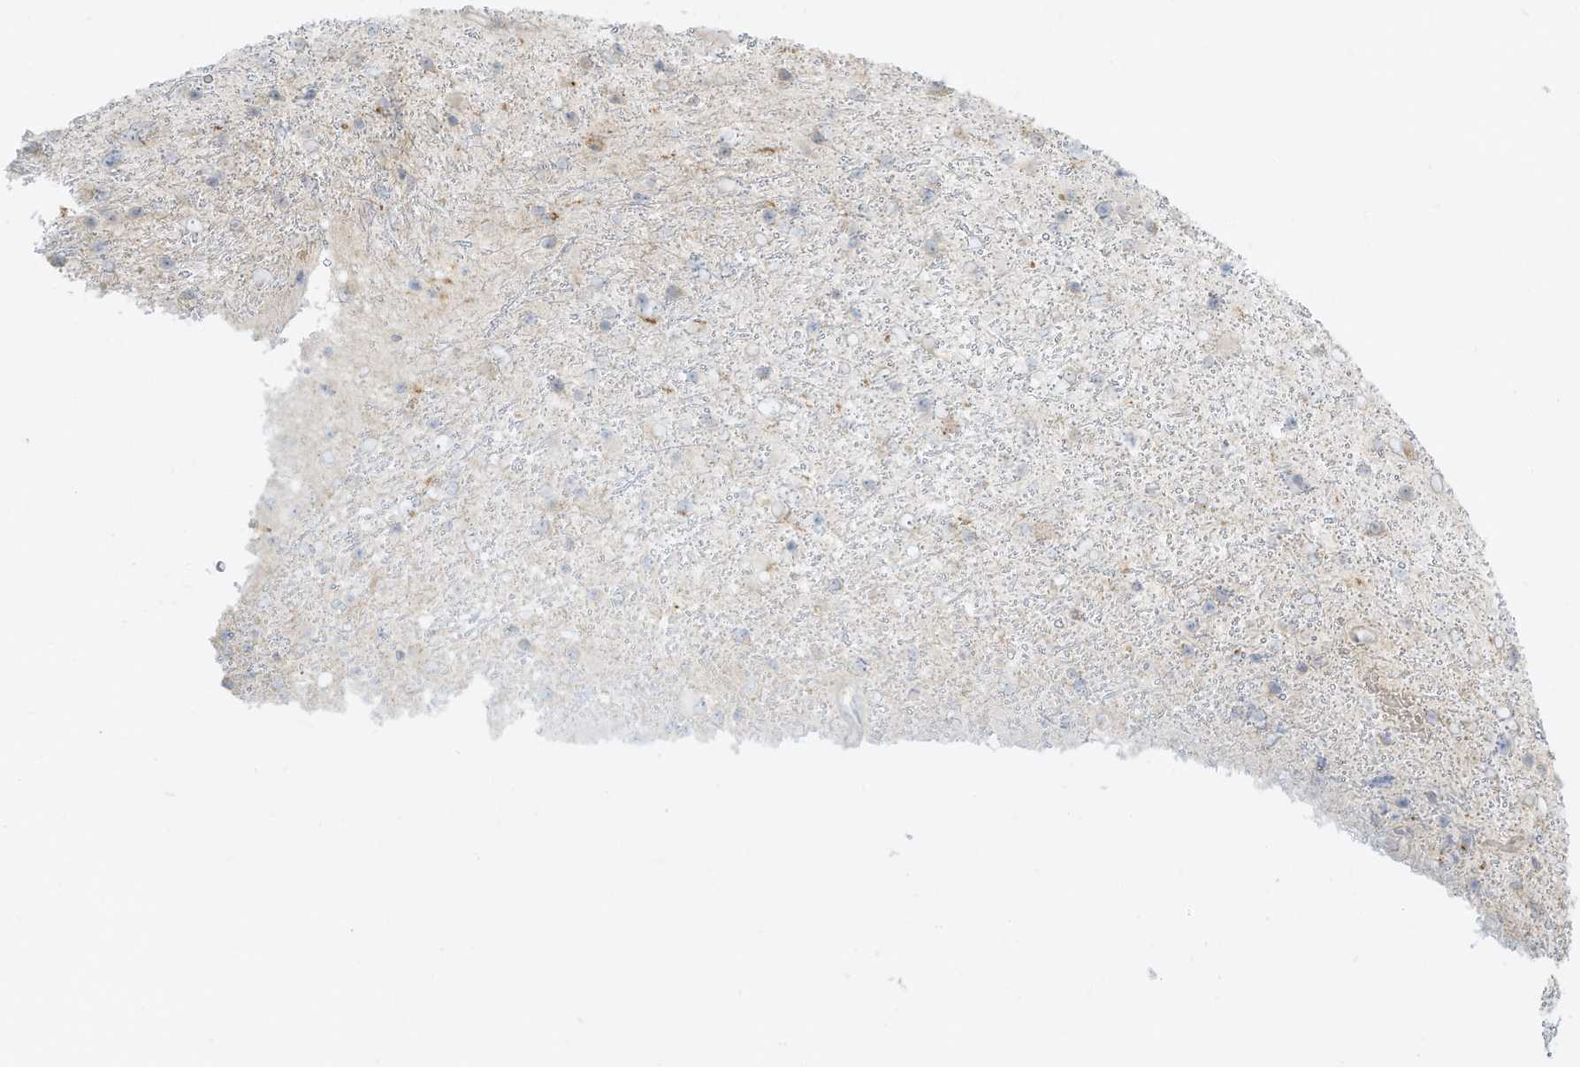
{"staining": {"intensity": "negative", "quantity": "none", "location": "none"}, "tissue": "glioma", "cell_type": "Tumor cells", "image_type": "cancer", "snomed": [{"axis": "morphology", "description": "Glioma, malignant, Low grade"}, {"axis": "topography", "description": "Cerebral cortex"}], "caption": "DAB immunohistochemical staining of glioma shows no significant staining in tumor cells.", "gene": "OFD1", "patient": {"sex": "female", "age": 39}}